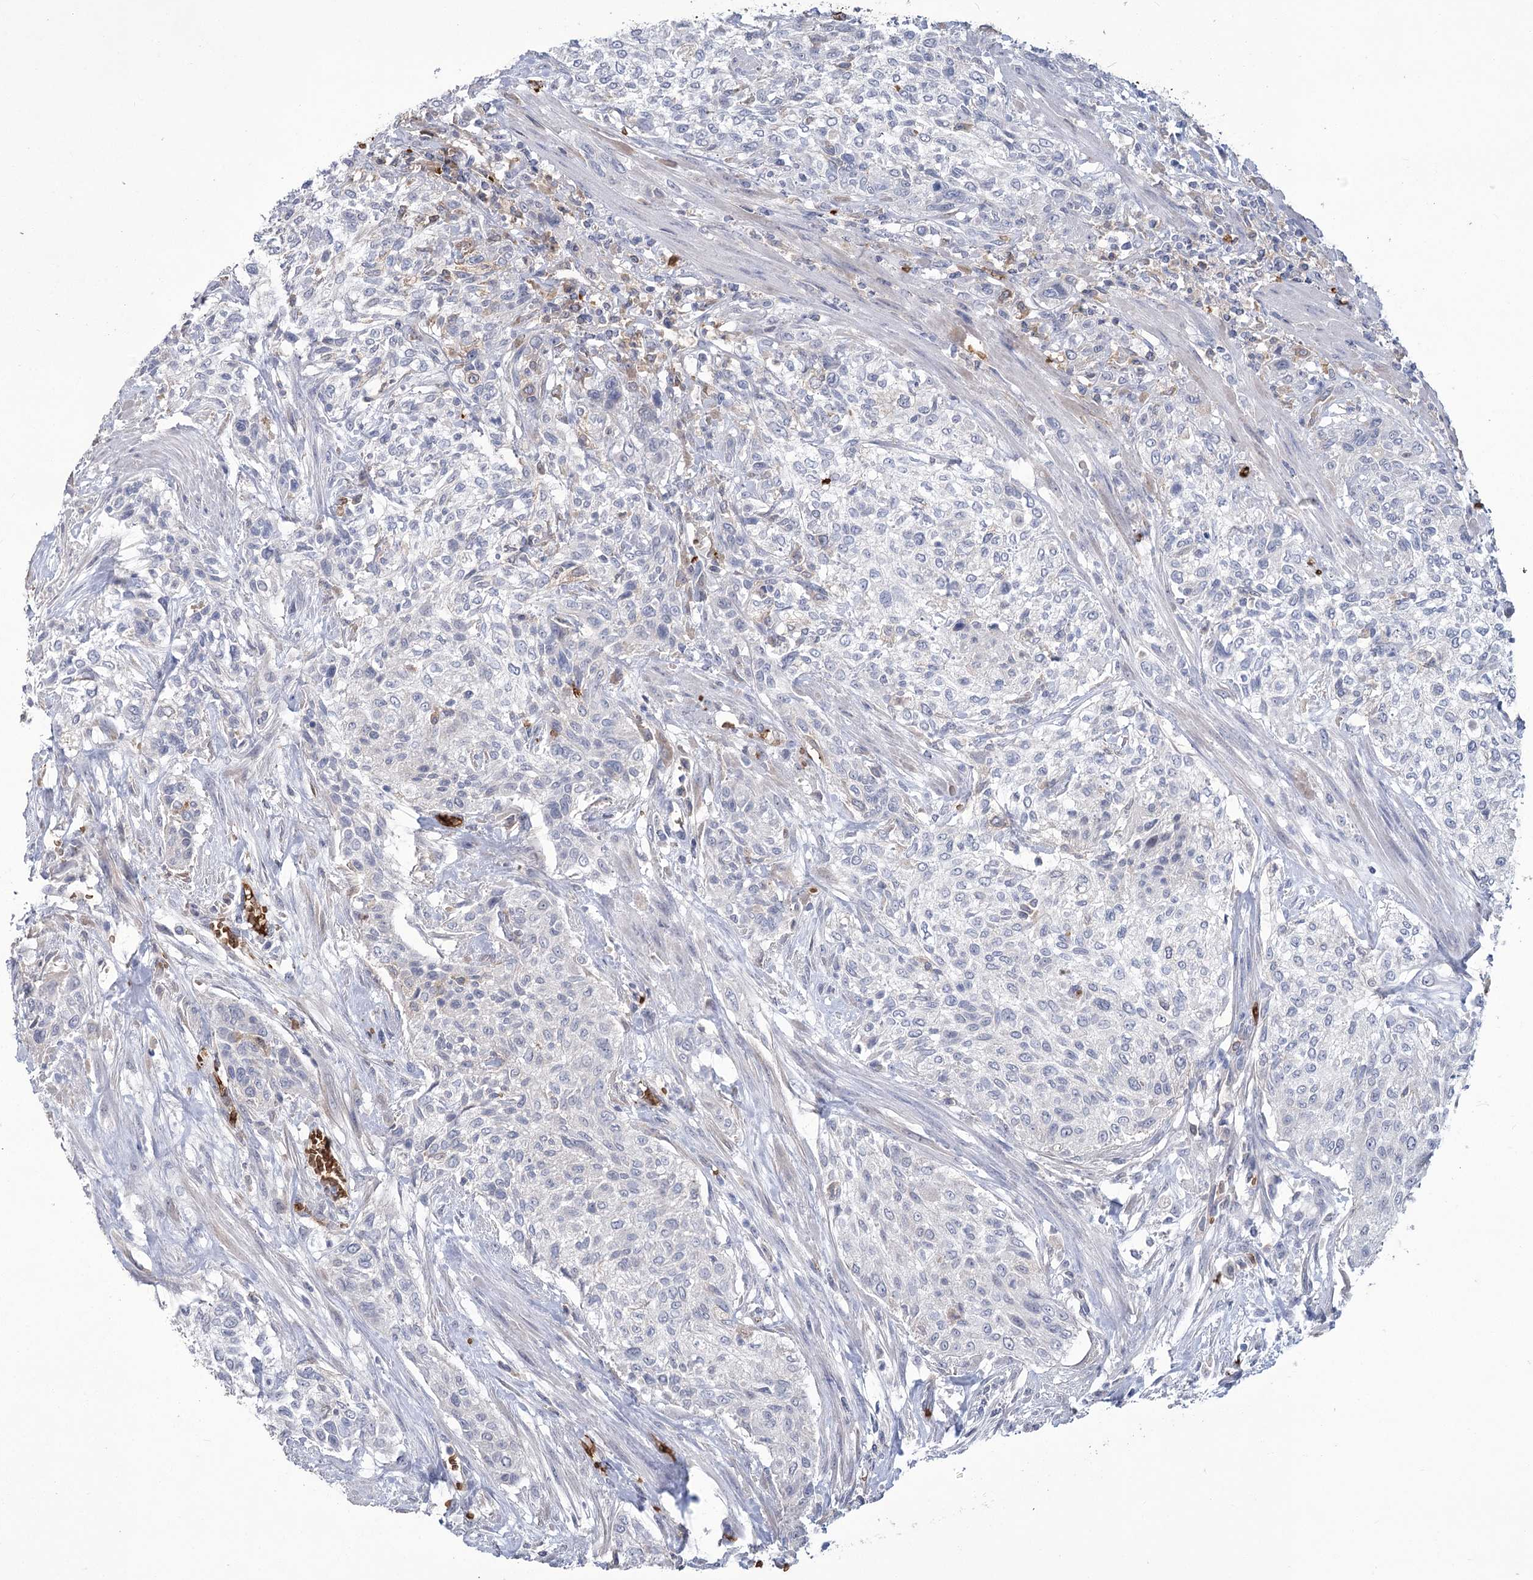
{"staining": {"intensity": "negative", "quantity": "none", "location": "none"}, "tissue": "urothelial cancer", "cell_type": "Tumor cells", "image_type": "cancer", "snomed": [{"axis": "morphology", "description": "Normal tissue, NOS"}, {"axis": "morphology", "description": "Urothelial carcinoma, NOS"}, {"axis": "topography", "description": "Urinary bladder"}, {"axis": "topography", "description": "Peripheral nerve tissue"}], "caption": "Protein analysis of transitional cell carcinoma shows no significant positivity in tumor cells.", "gene": "HBA1", "patient": {"sex": "male", "age": 35}}